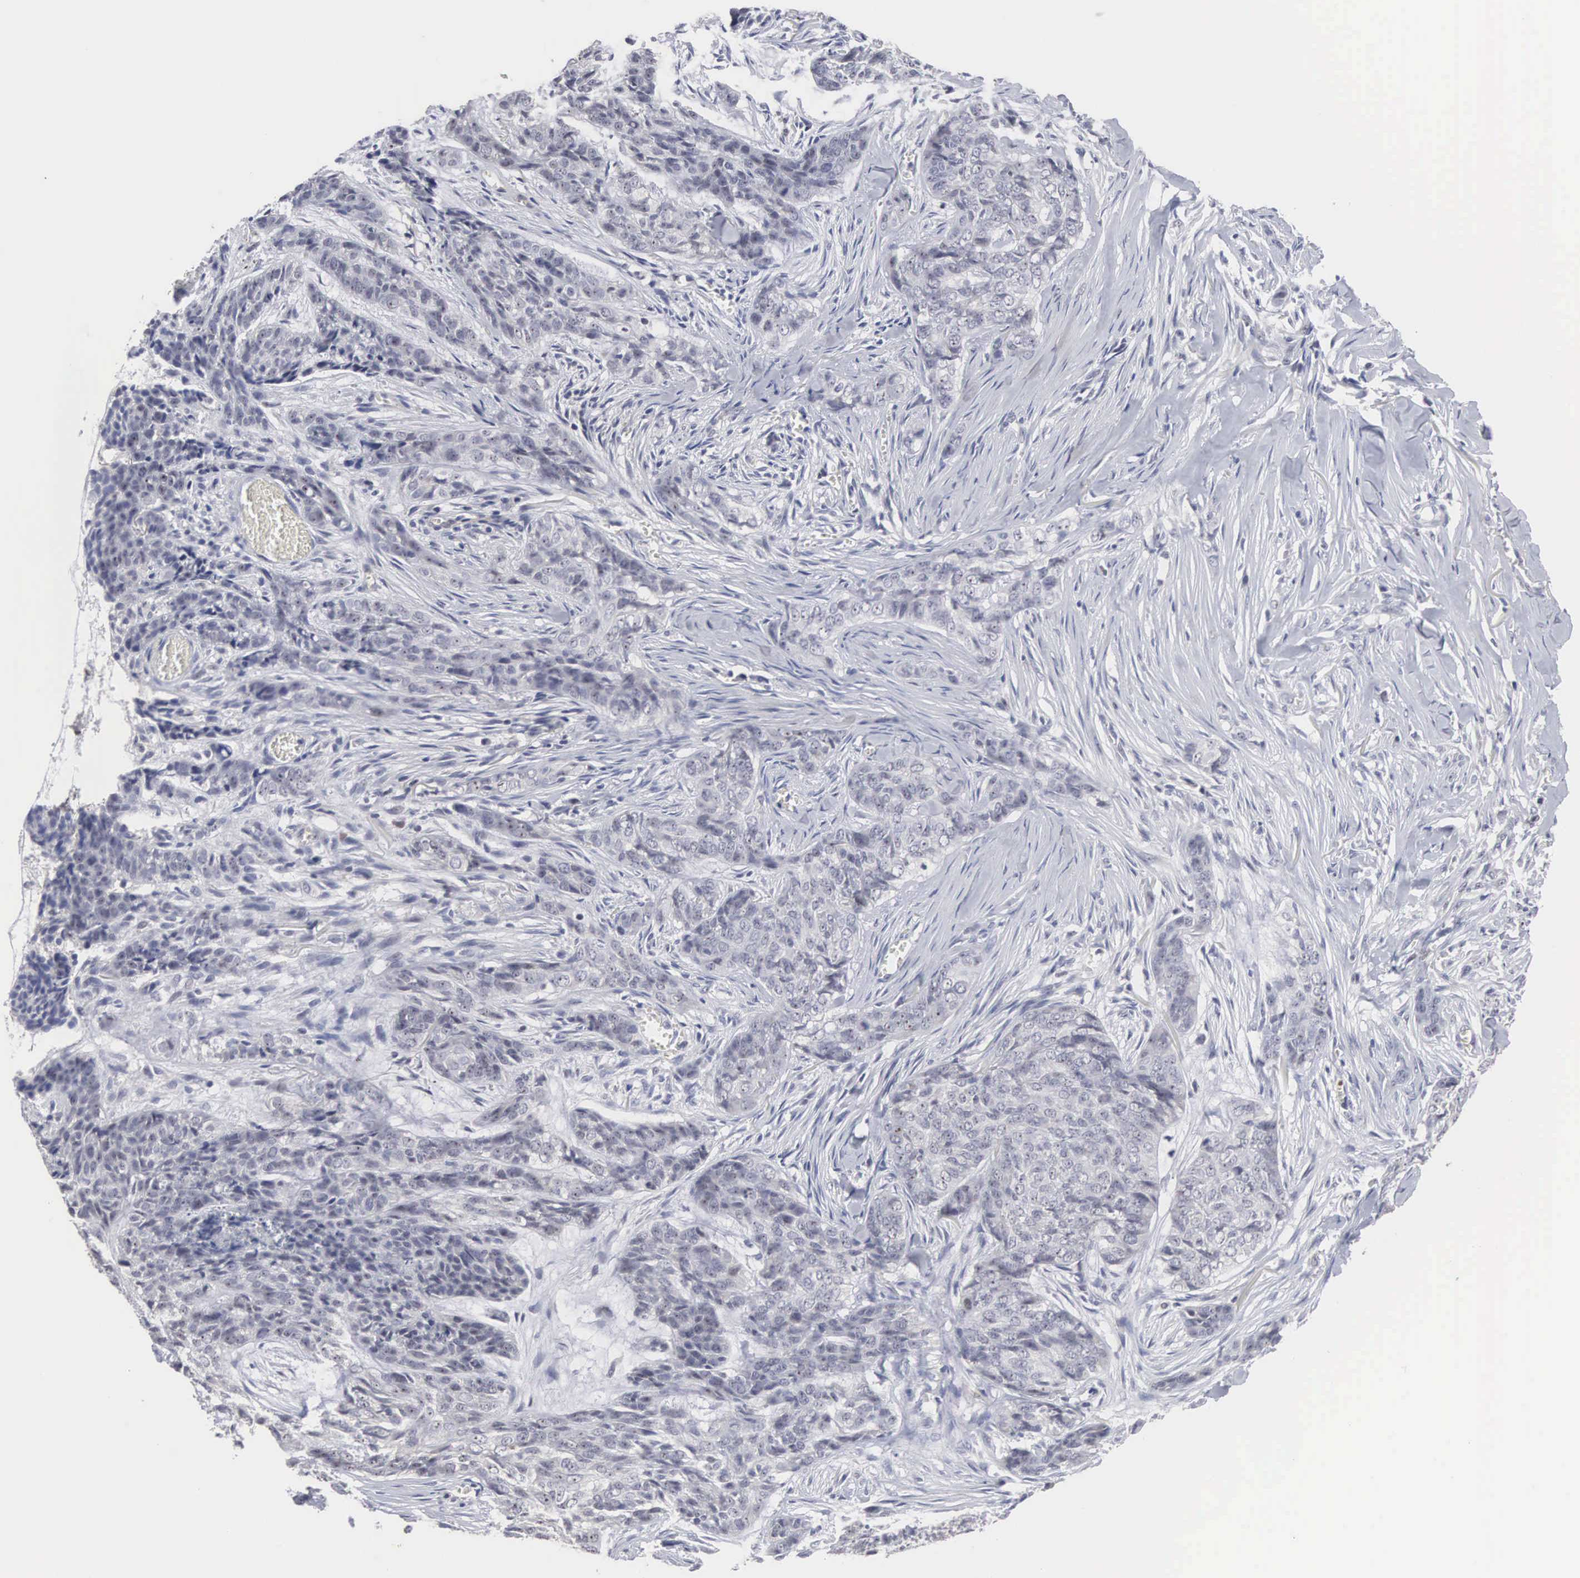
{"staining": {"intensity": "negative", "quantity": "none", "location": "none"}, "tissue": "skin cancer", "cell_type": "Tumor cells", "image_type": "cancer", "snomed": [{"axis": "morphology", "description": "Normal tissue, NOS"}, {"axis": "morphology", "description": "Basal cell carcinoma"}, {"axis": "topography", "description": "Skin"}], "caption": "High magnification brightfield microscopy of skin cancer stained with DAB (brown) and counterstained with hematoxylin (blue): tumor cells show no significant positivity. The staining was performed using DAB to visualize the protein expression in brown, while the nuclei were stained in blue with hematoxylin (Magnification: 20x).", "gene": "ACOT4", "patient": {"sex": "female", "age": 65}}